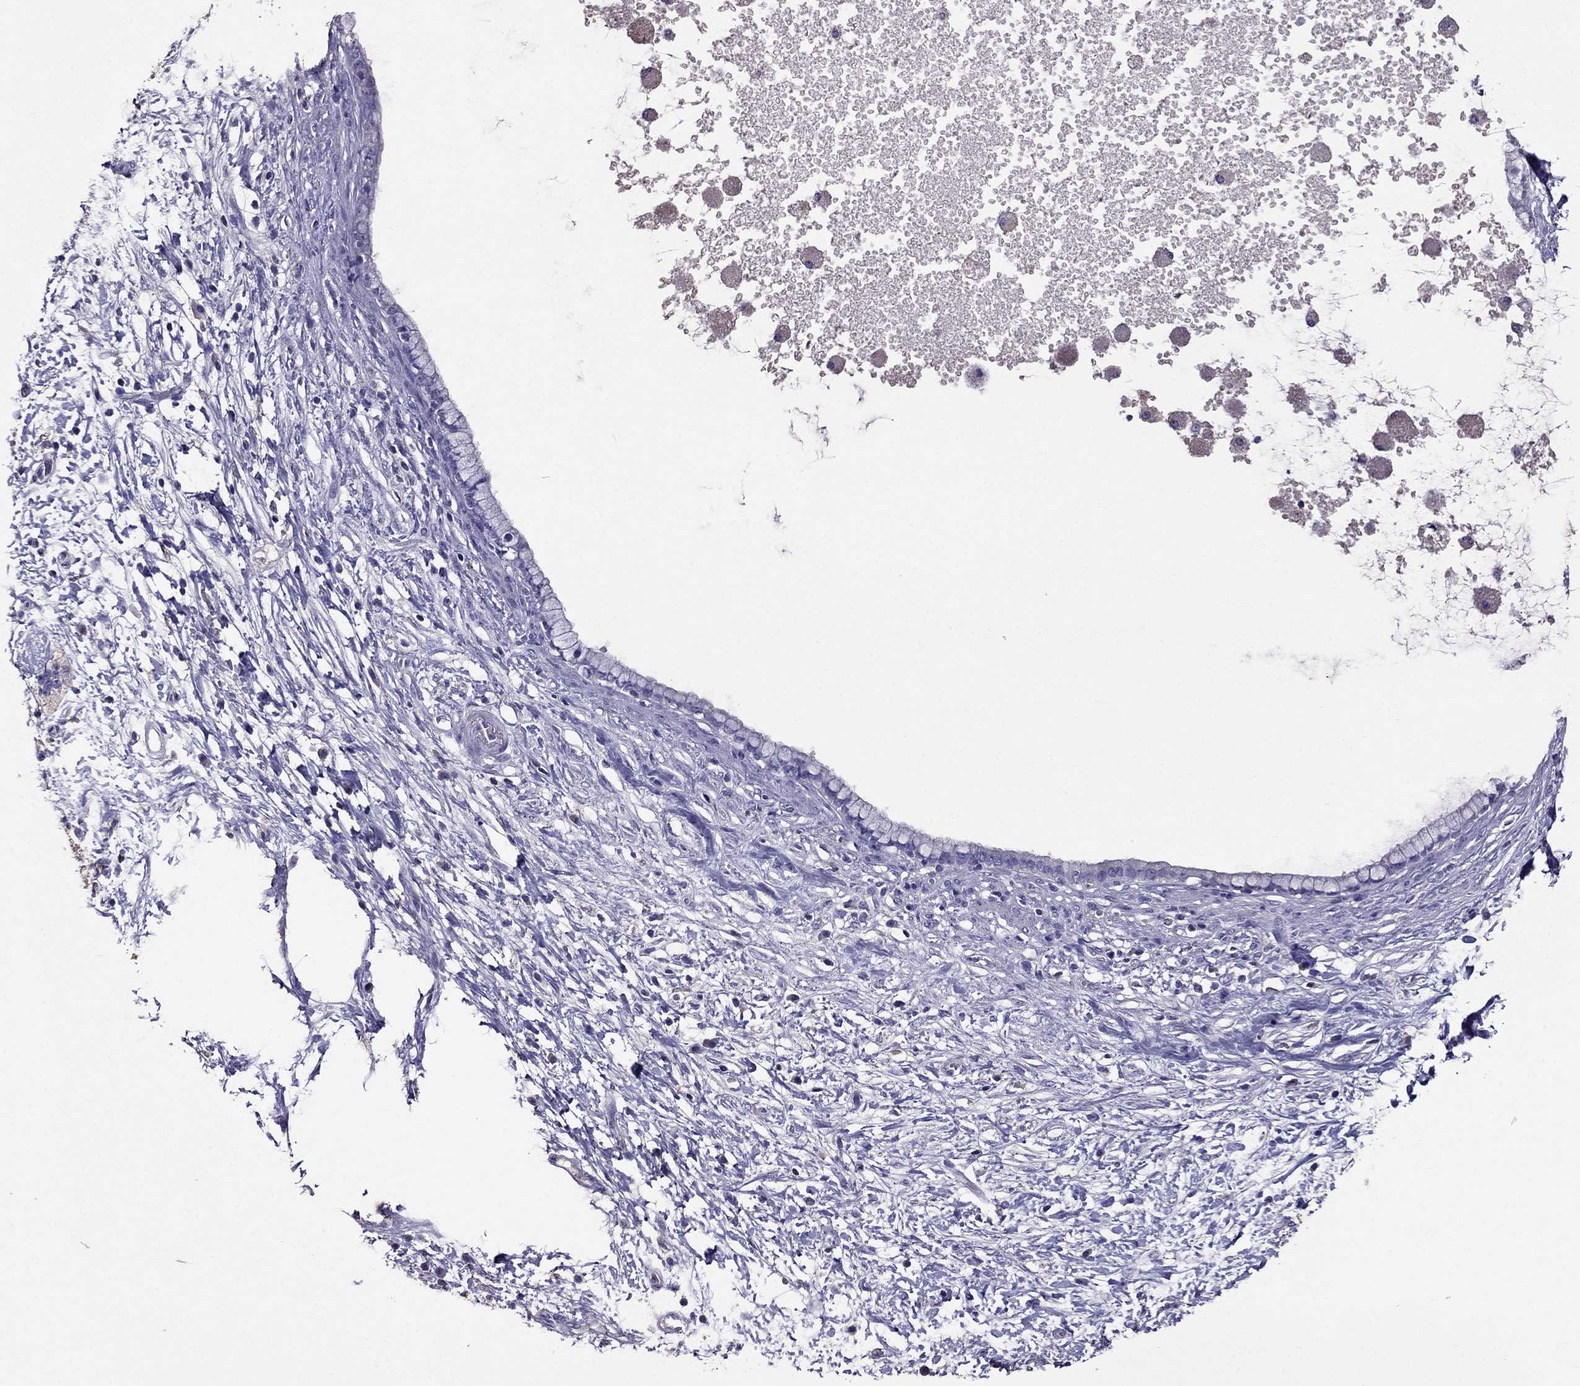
{"staining": {"intensity": "negative", "quantity": "none", "location": "none"}, "tissue": "pancreatic cancer", "cell_type": "Tumor cells", "image_type": "cancer", "snomed": [{"axis": "morphology", "description": "Adenocarcinoma, NOS"}, {"axis": "topography", "description": "Pancreas"}], "caption": "A micrograph of human pancreatic adenocarcinoma is negative for staining in tumor cells.", "gene": "NKX3-1", "patient": {"sex": "female", "age": 72}}